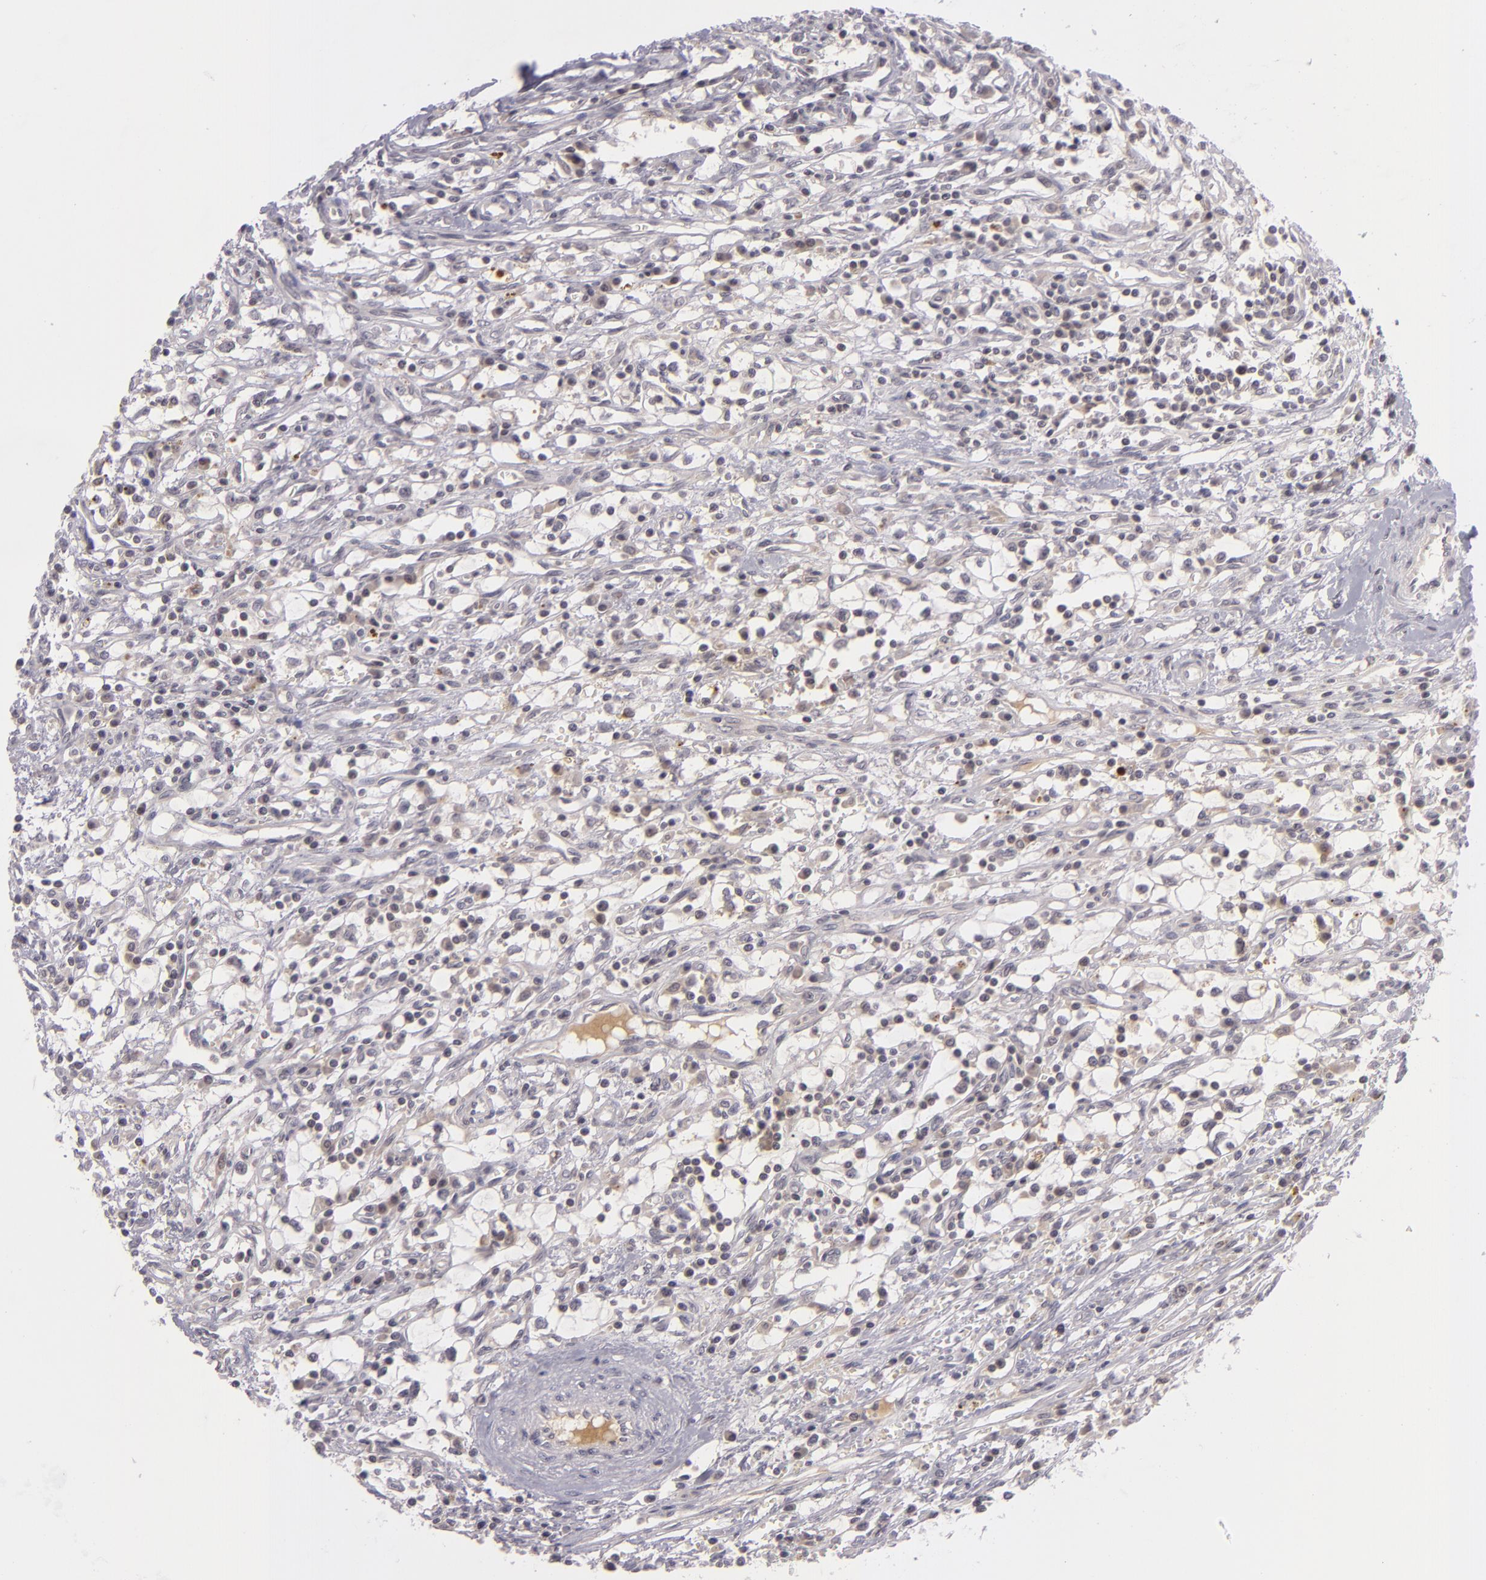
{"staining": {"intensity": "negative", "quantity": "none", "location": "none"}, "tissue": "renal cancer", "cell_type": "Tumor cells", "image_type": "cancer", "snomed": [{"axis": "morphology", "description": "Adenocarcinoma, NOS"}, {"axis": "topography", "description": "Kidney"}], "caption": "Immunohistochemistry of renal cancer demonstrates no positivity in tumor cells.", "gene": "CASP8", "patient": {"sex": "male", "age": 82}}